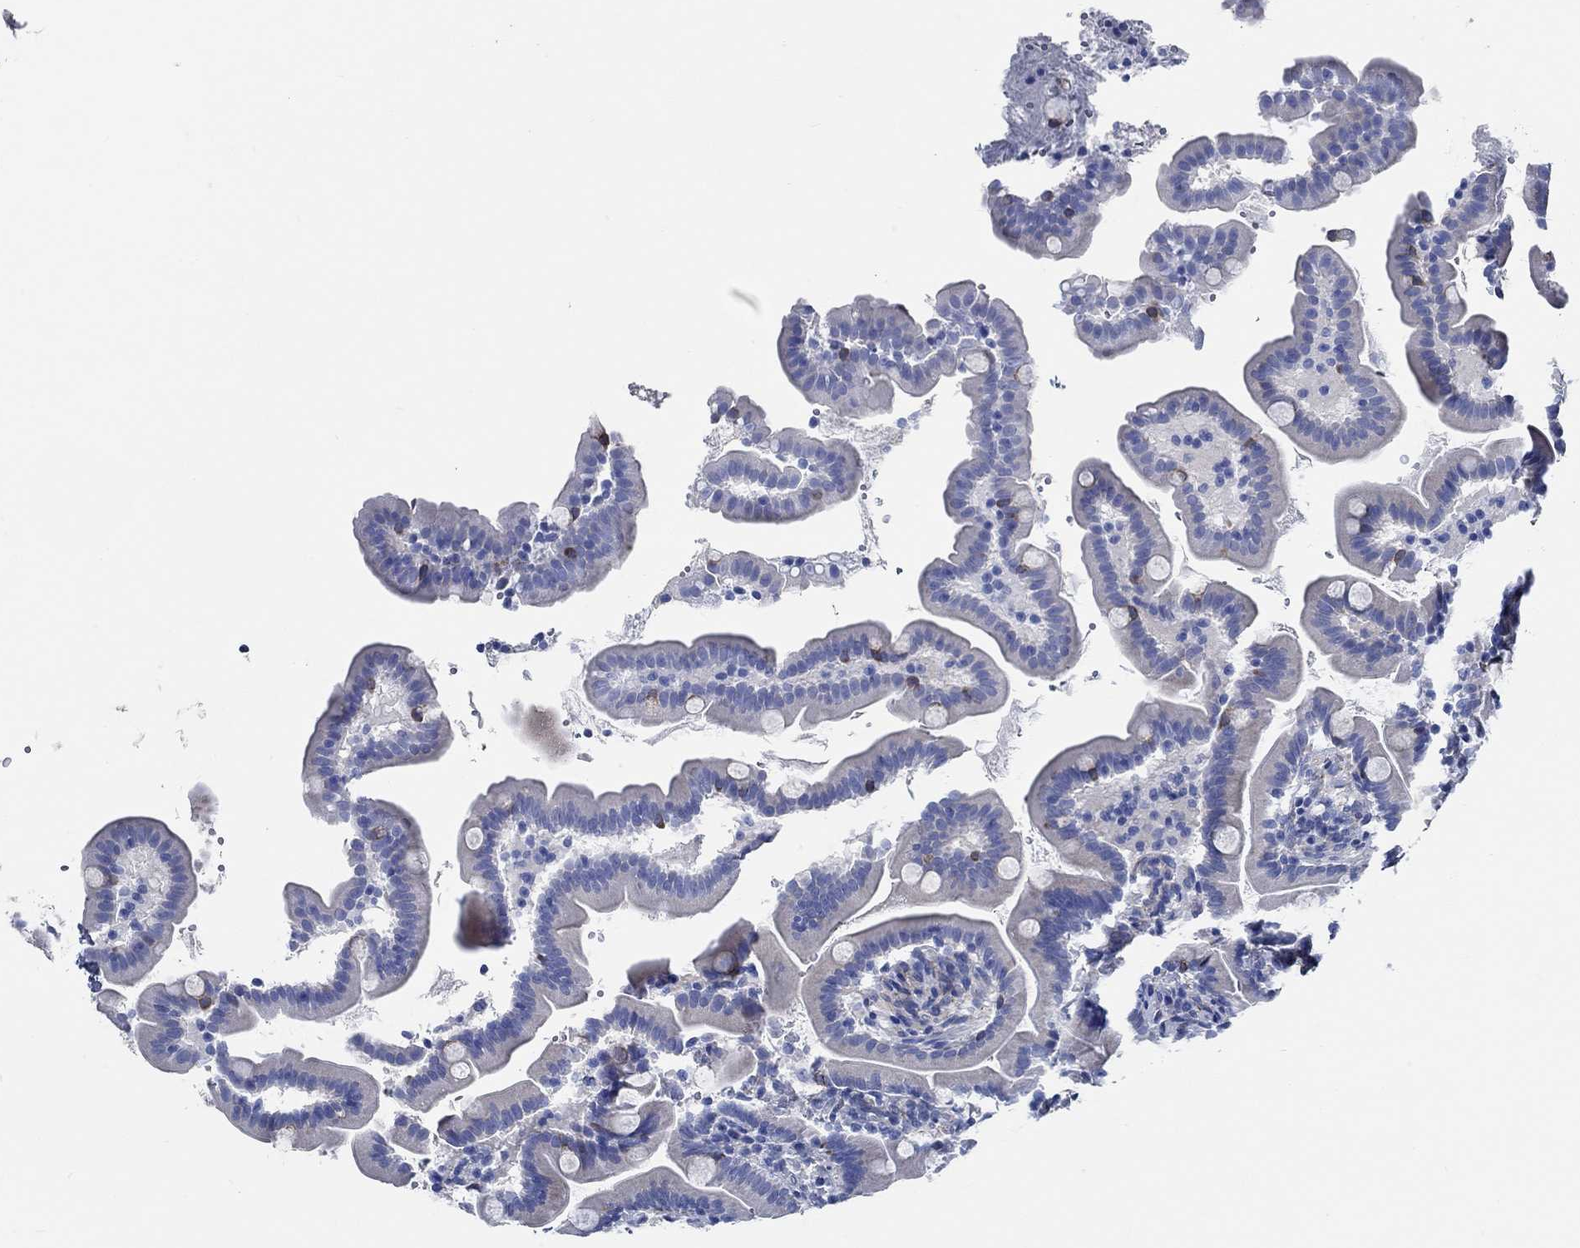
{"staining": {"intensity": "negative", "quantity": "none", "location": "none"}, "tissue": "small intestine", "cell_type": "Glandular cells", "image_type": "normal", "snomed": [{"axis": "morphology", "description": "Normal tissue, NOS"}, {"axis": "topography", "description": "Small intestine"}], "caption": "Human small intestine stained for a protein using immunohistochemistry demonstrates no staining in glandular cells.", "gene": "HECW2", "patient": {"sex": "female", "age": 44}}